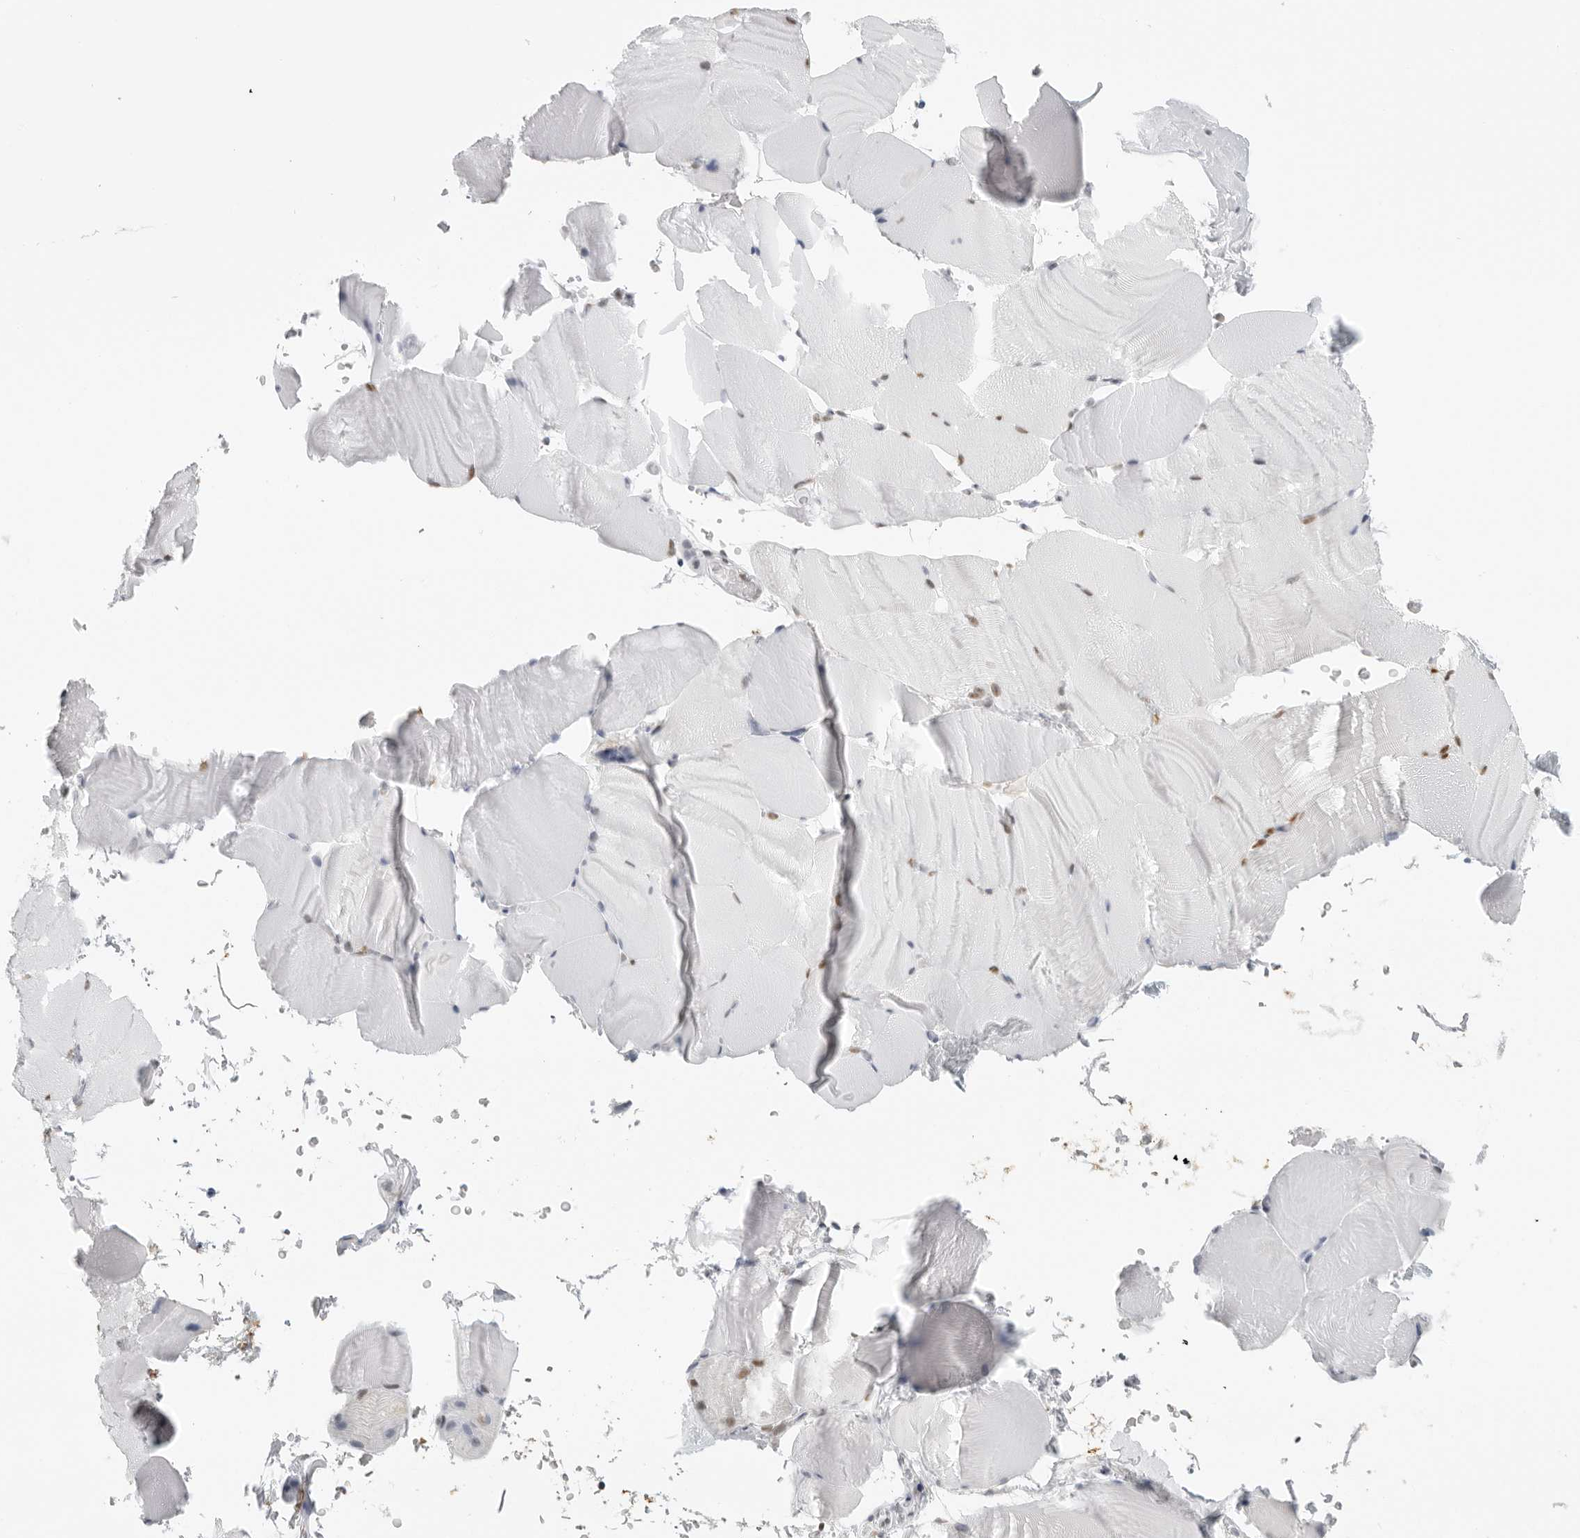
{"staining": {"intensity": "weak", "quantity": "25%-75%", "location": "nuclear"}, "tissue": "skeletal muscle", "cell_type": "Myocytes", "image_type": "normal", "snomed": [{"axis": "morphology", "description": "Normal tissue, NOS"}, {"axis": "topography", "description": "Skeletal muscle"}, {"axis": "topography", "description": "Parathyroid gland"}], "caption": "Weak nuclear positivity for a protein is present in approximately 25%-75% of myocytes of normal skeletal muscle using IHC.", "gene": "RPA2", "patient": {"sex": "female", "age": 37}}